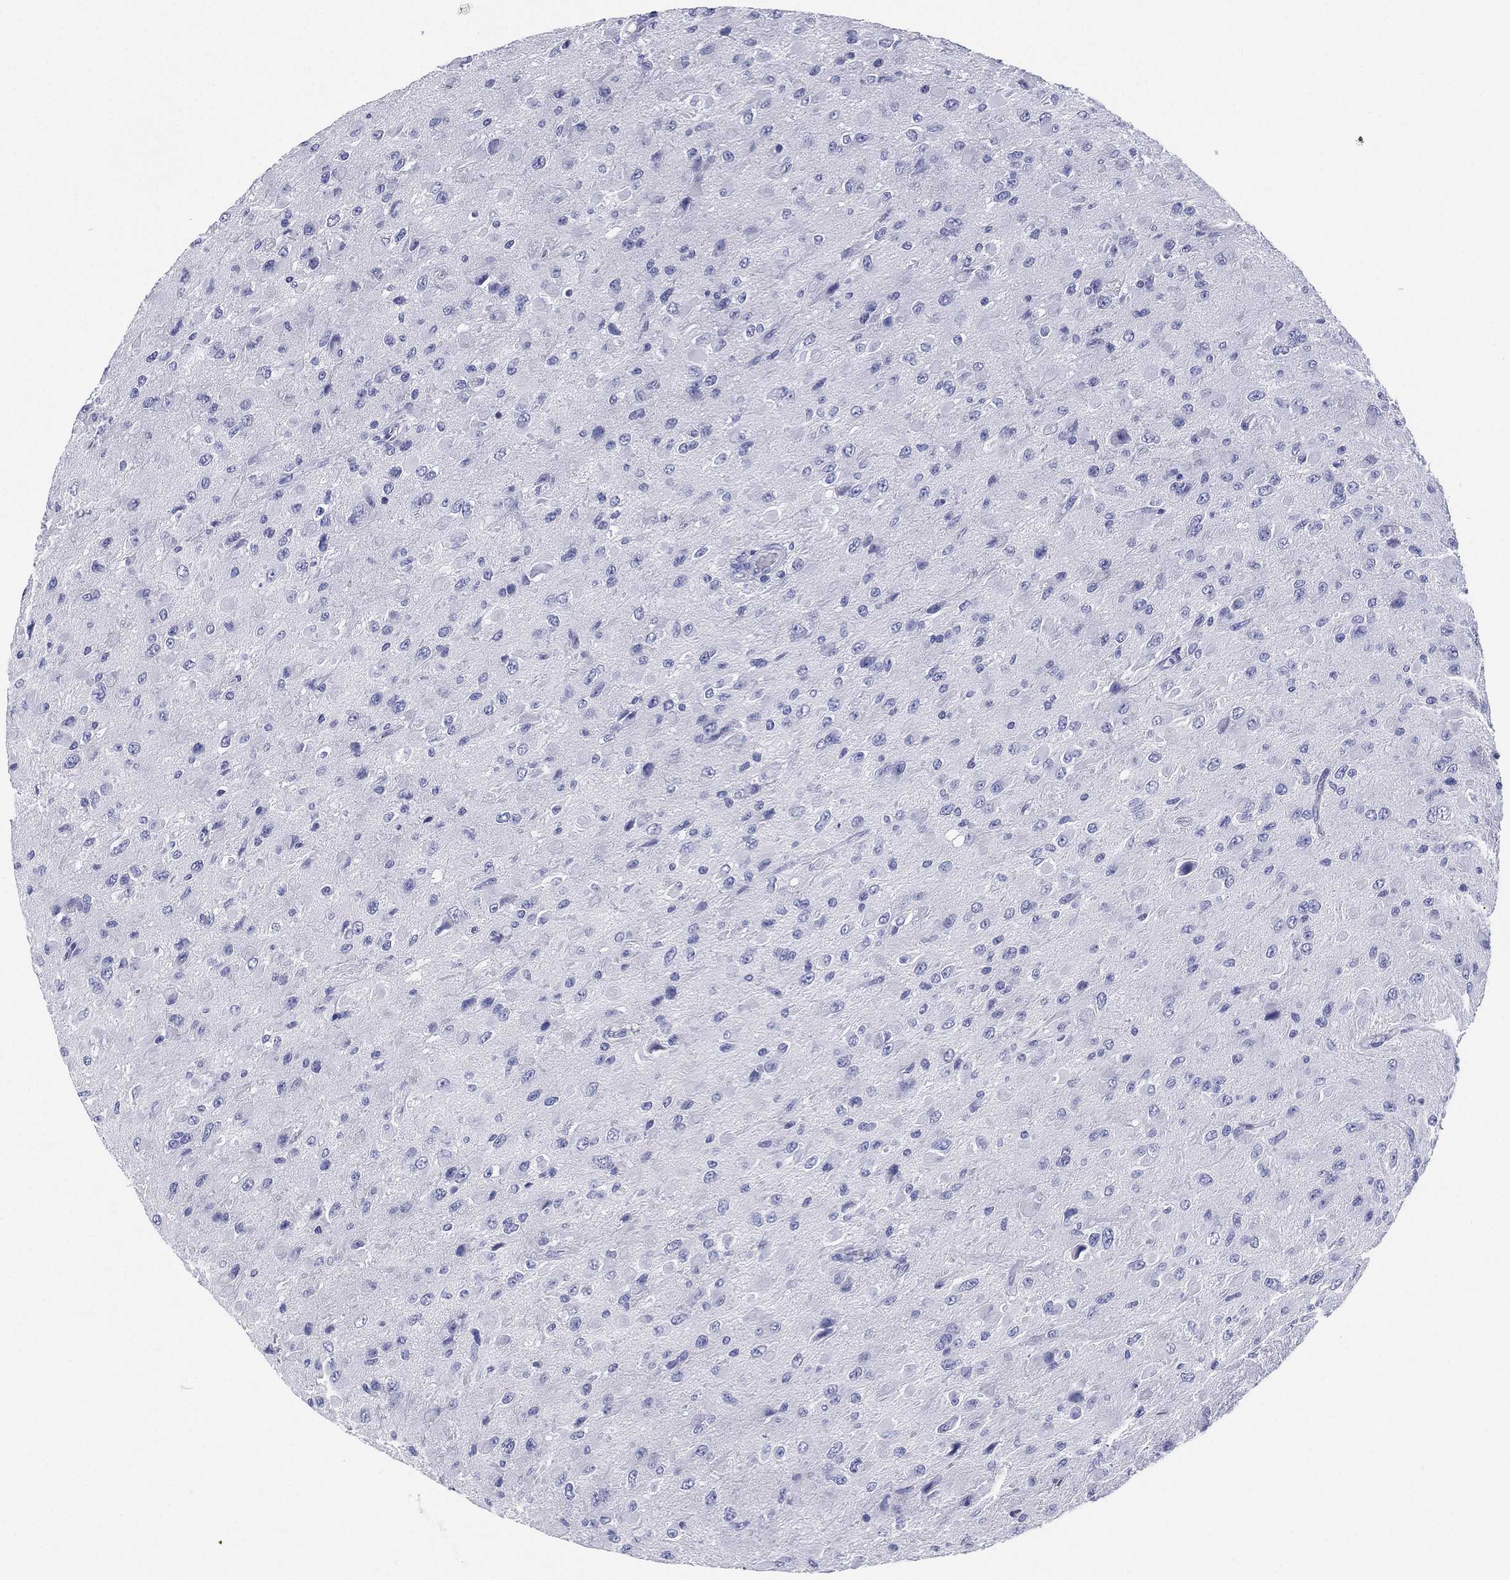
{"staining": {"intensity": "negative", "quantity": "none", "location": "none"}, "tissue": "glioma", "cell_type": "Tumor cells", "image_type": "cancer", "snomed": [{"axis": "morphology", "description": "Glioma, malignant, High grade"}, {"axis": "topography", "description": "Cerebral cortex"}], "caption": "Immunohistochemistry (IHC) image of malignant high-grade glioma stained for a protein (brown), which displays no expression in tumor cells.", "gene": "RSPH4A", "patient": {"sex": "male", "age": 35}}